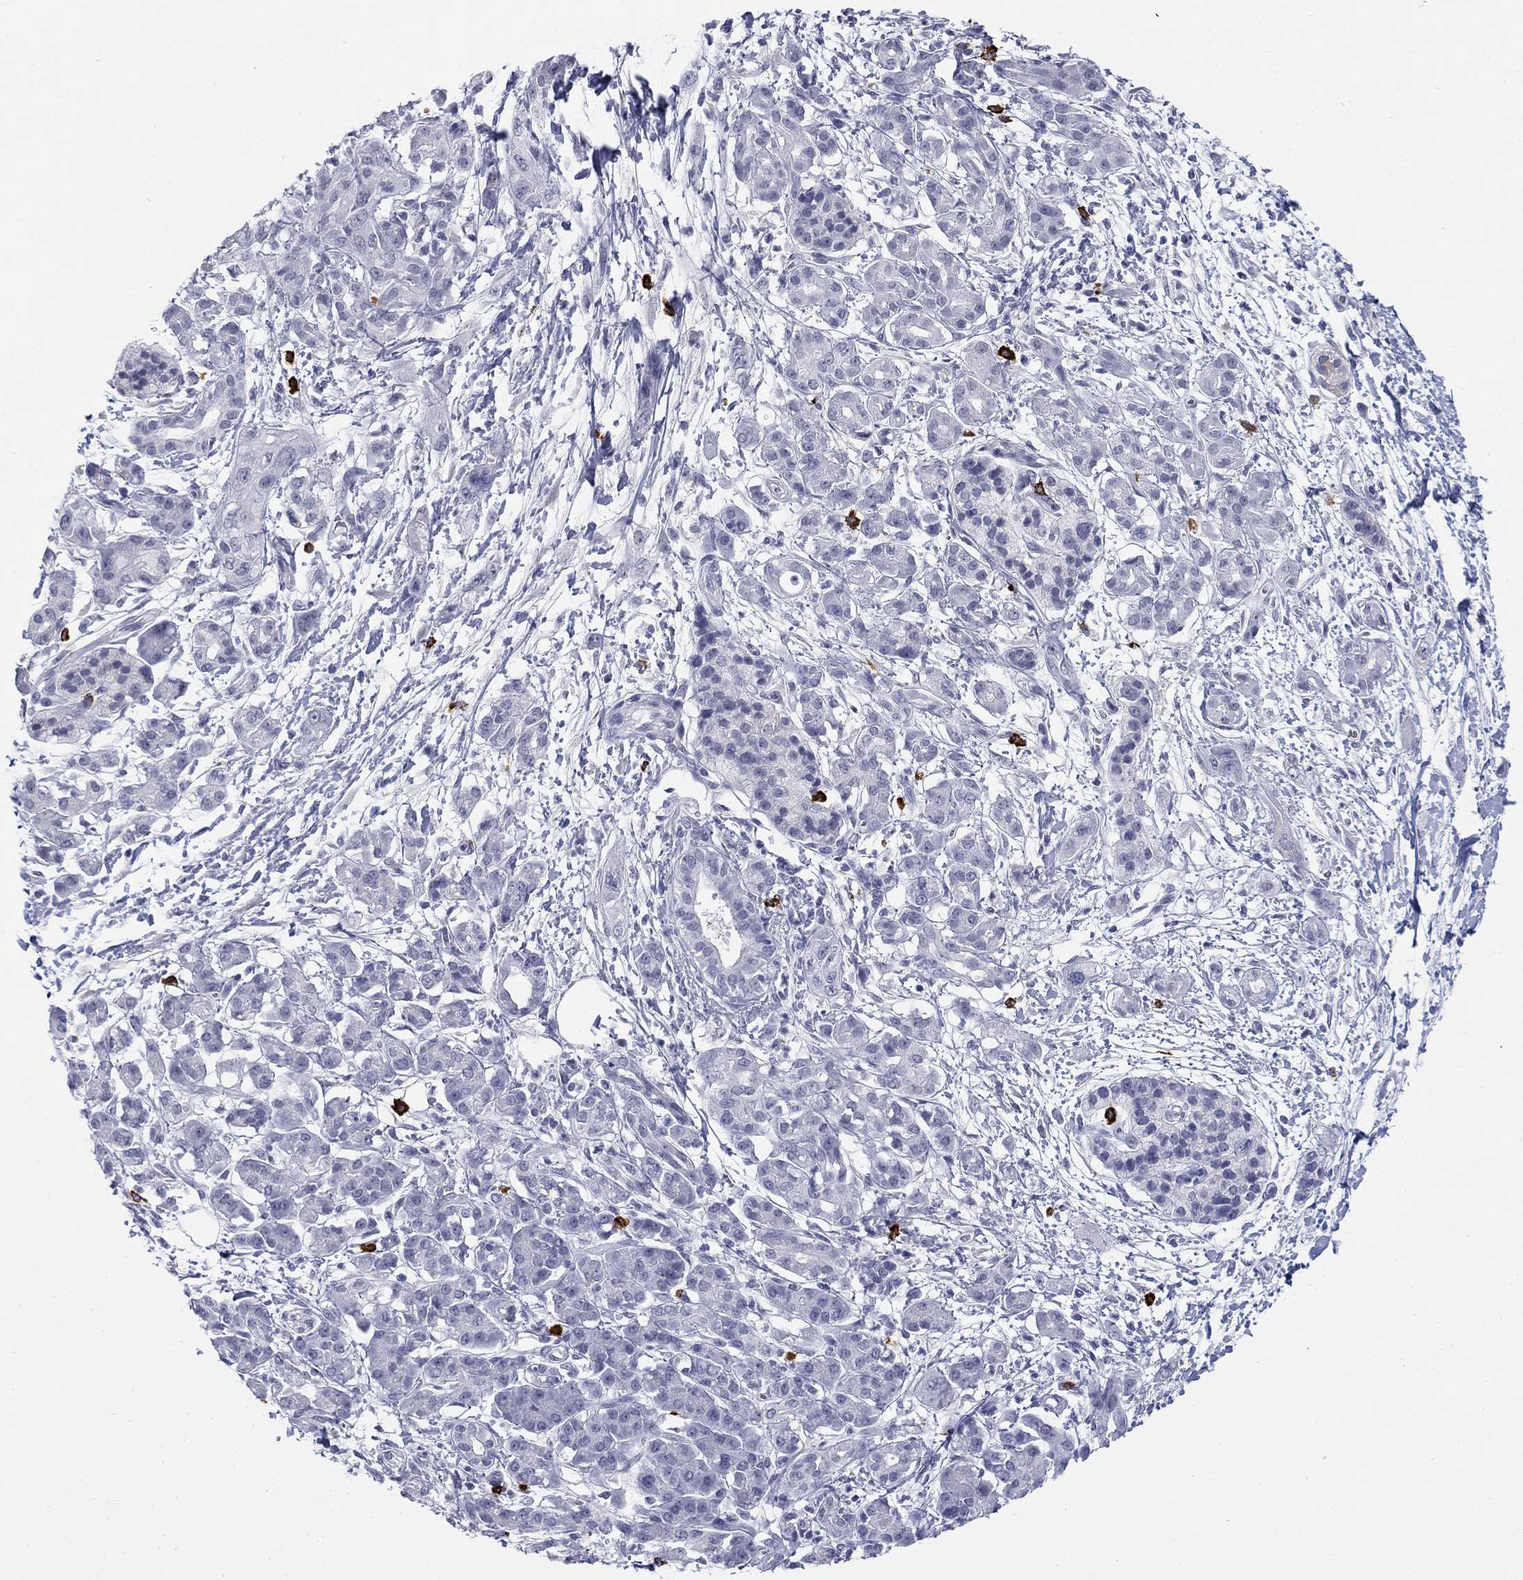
{"staining": {"intensity": "negative", "quantity": "none", "location": "none"}, "tissue": "pancreatic cancer", "cell_type": "Tumor cells", "image_type": "cancer", "snomed": [{"axis": "morphology", "description": "Adenocarcinoma, NOS"}, {"axis": "topography", "description": "Pancreas"}], "caption": "Immunohistochemical staining of human pancreatic cancer demonstrates no significant expression in tumor cells.", "gene": "ECEL1", "patient": {"sex": "male", "age": 72}}